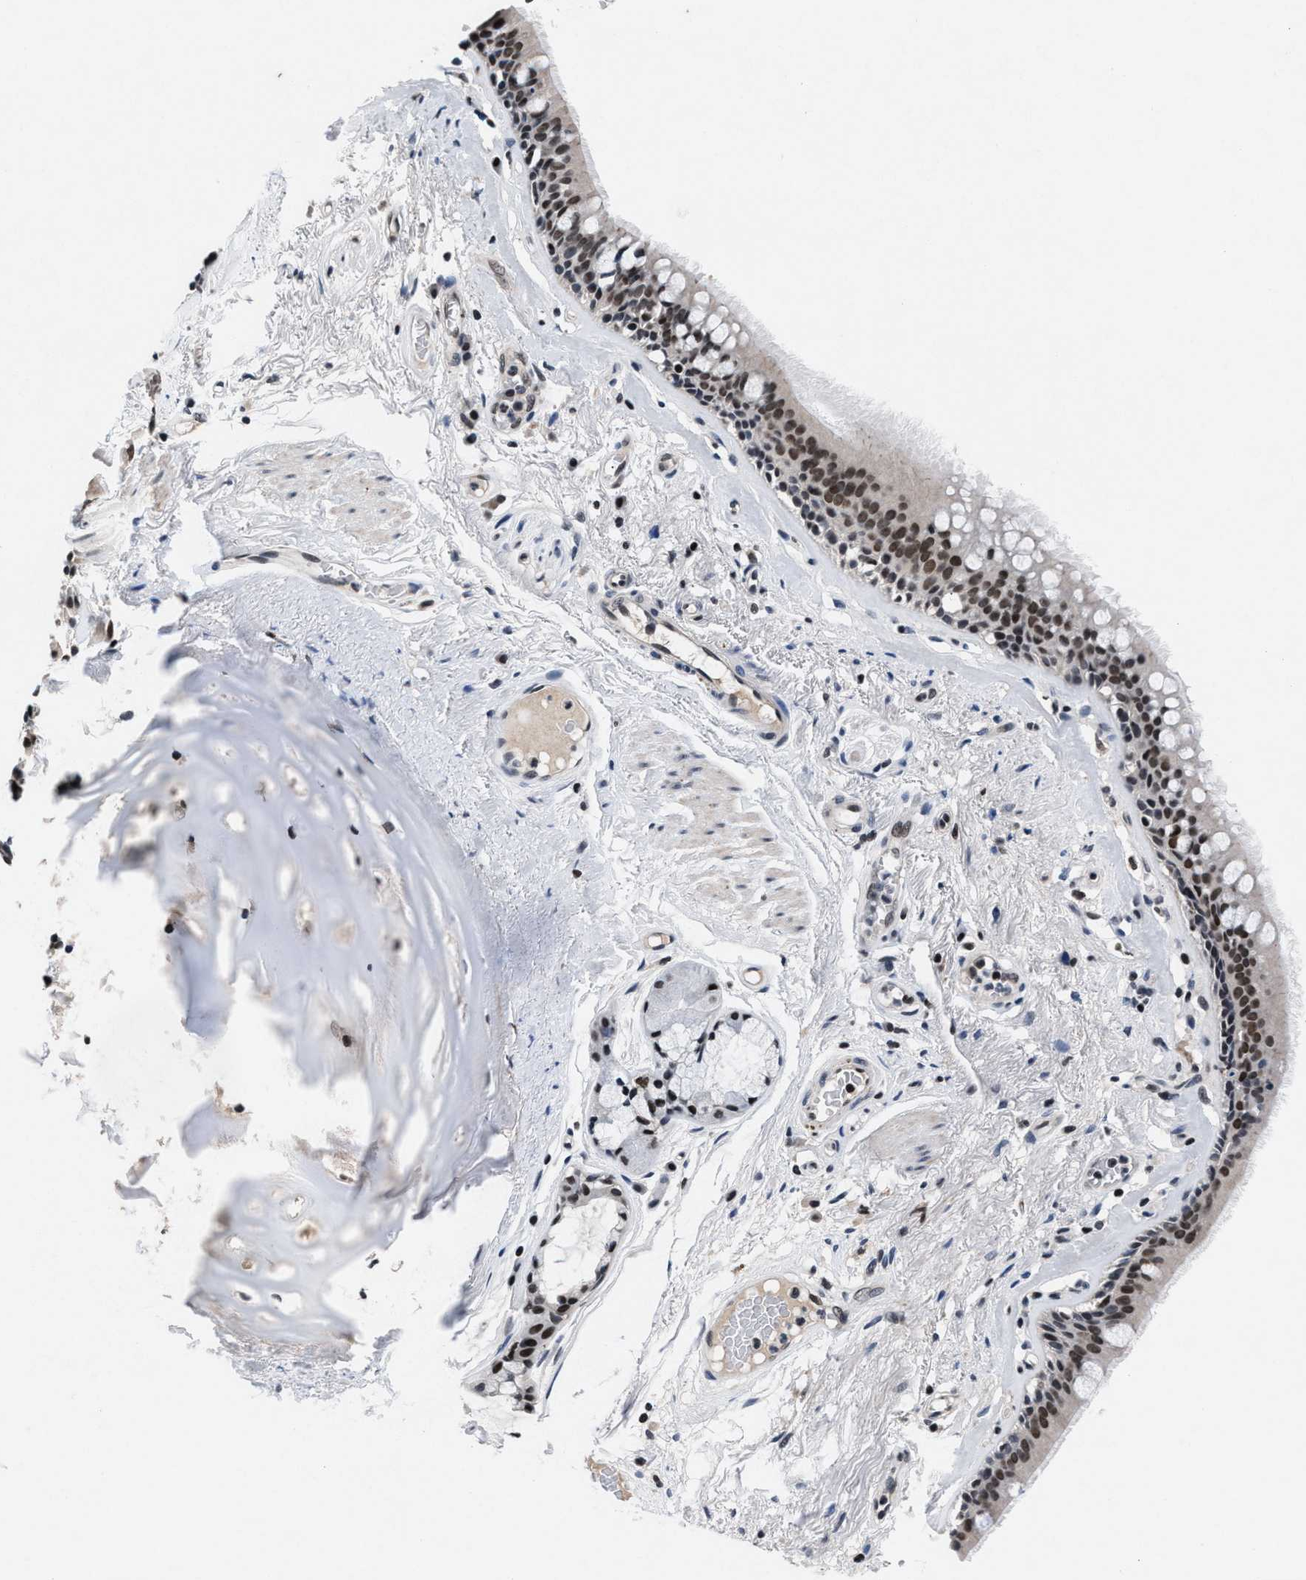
{"staining": {"intensity": "moderate", "quantity": ">75%", "location": "nuclear"}, "tissue": "bronchus", "cell_type": "Respiratory epithelial cells", "image_type": "normal", "snomed": [{"axis": "morphology", "description": "Normal tissue, NOS"}, {"axis": "topography", "description": "Cartilage tissue"}], "caption": "Immunohistochemical staining of unremarkable bronchus exhibits moderate nuclear protein staining in about >75% of respiratory epithelial cells. The protein is shown in brown color, while the nuclei are stained blue.", "gene": "WDR81", "patient": {"sex": "female", "age": 63}}